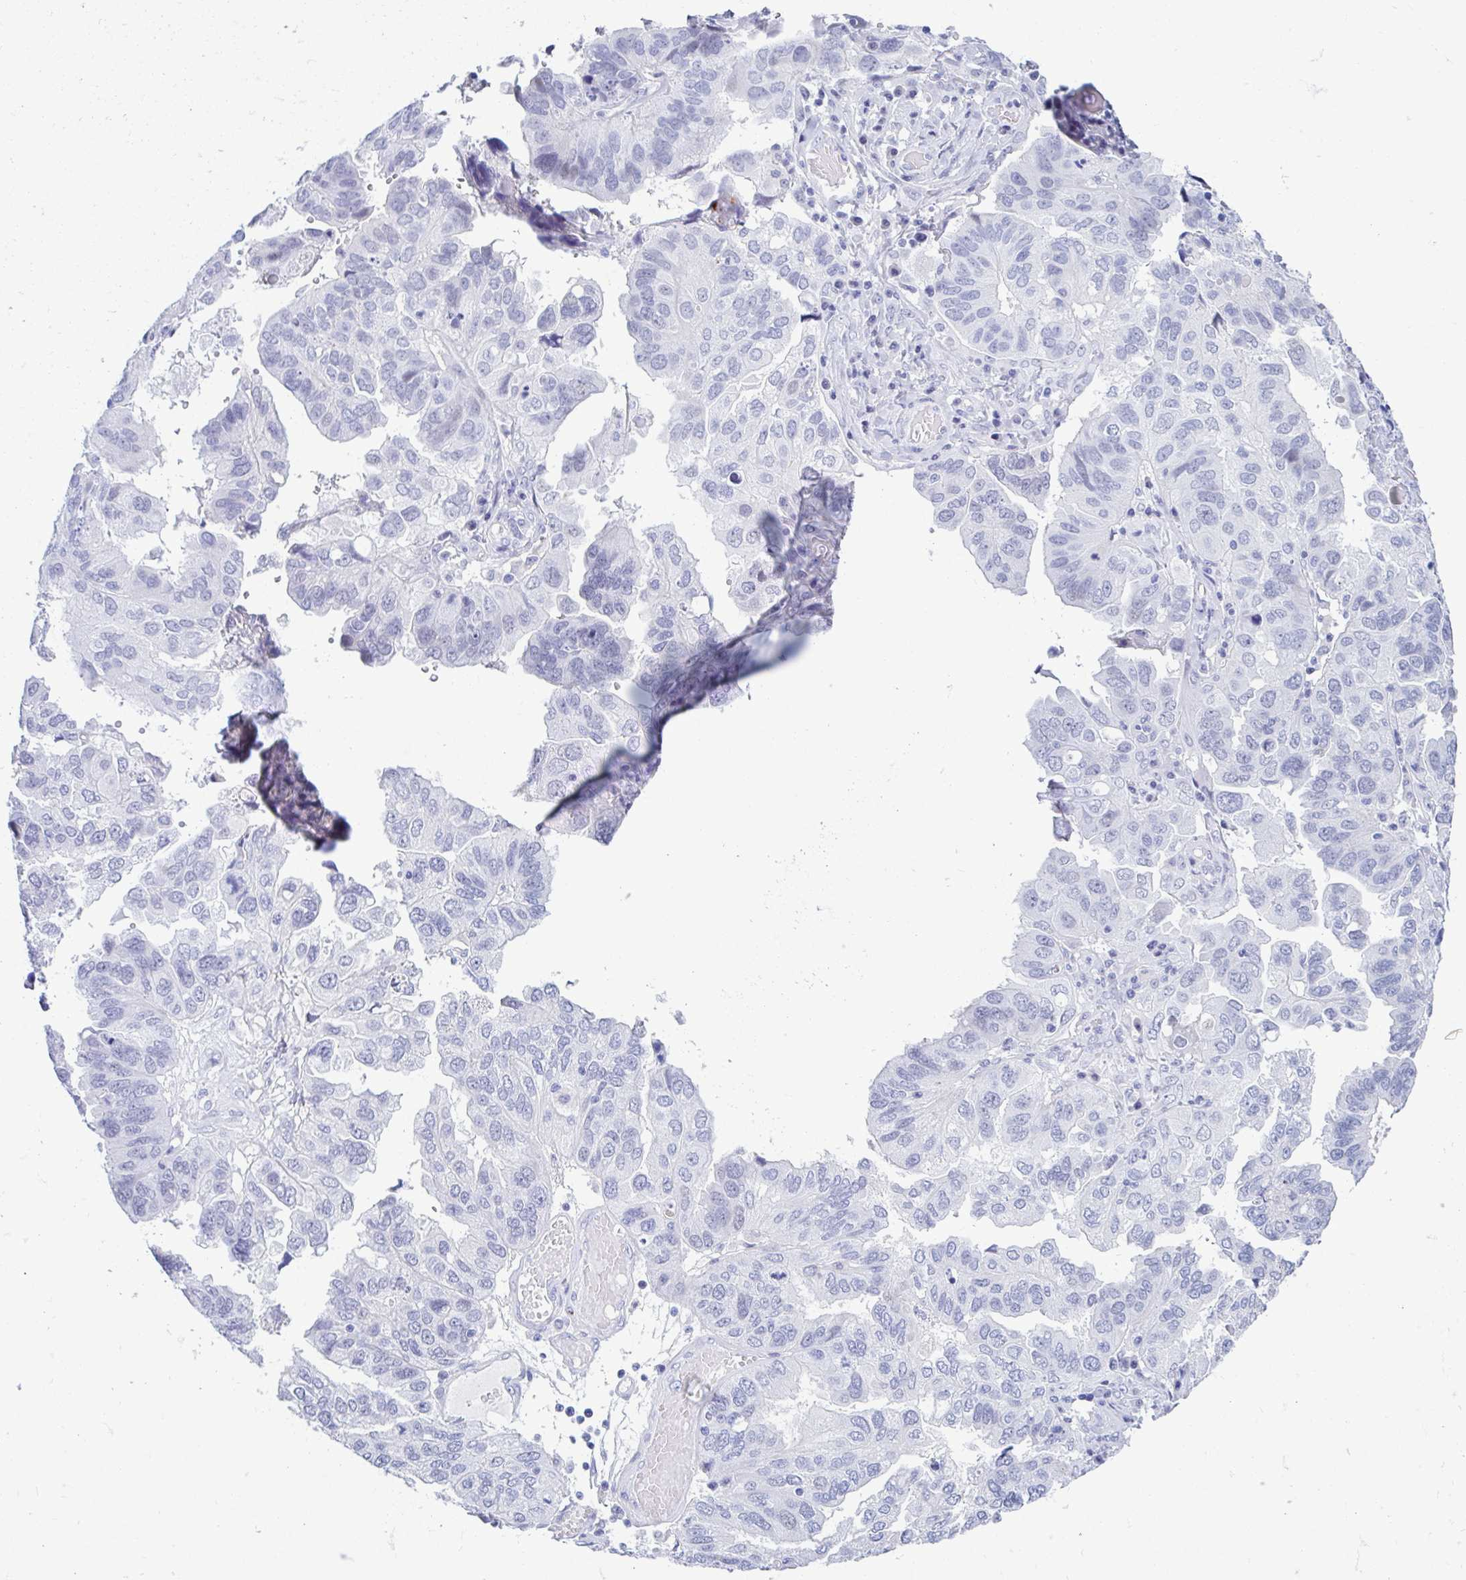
{"staining": {"intensity": "negative", "quantity": "none", "location": "none"}, "tissue": "ovarian cancer", "cell_type": "Tumor cells", "image_type": "cancer", "snomed": [{"axis": "morphology", "description": "Cystadenocarcinoma, serous, NOS"}, {"axis": "topography", "description": "Ovary"}], "caption": "The histopathology image shows no significant expression in tumor cells of ovarian serous cystadenocarcinoma.", "gene": "PERM1", "patient": {"sex": "female", "age": 79}}